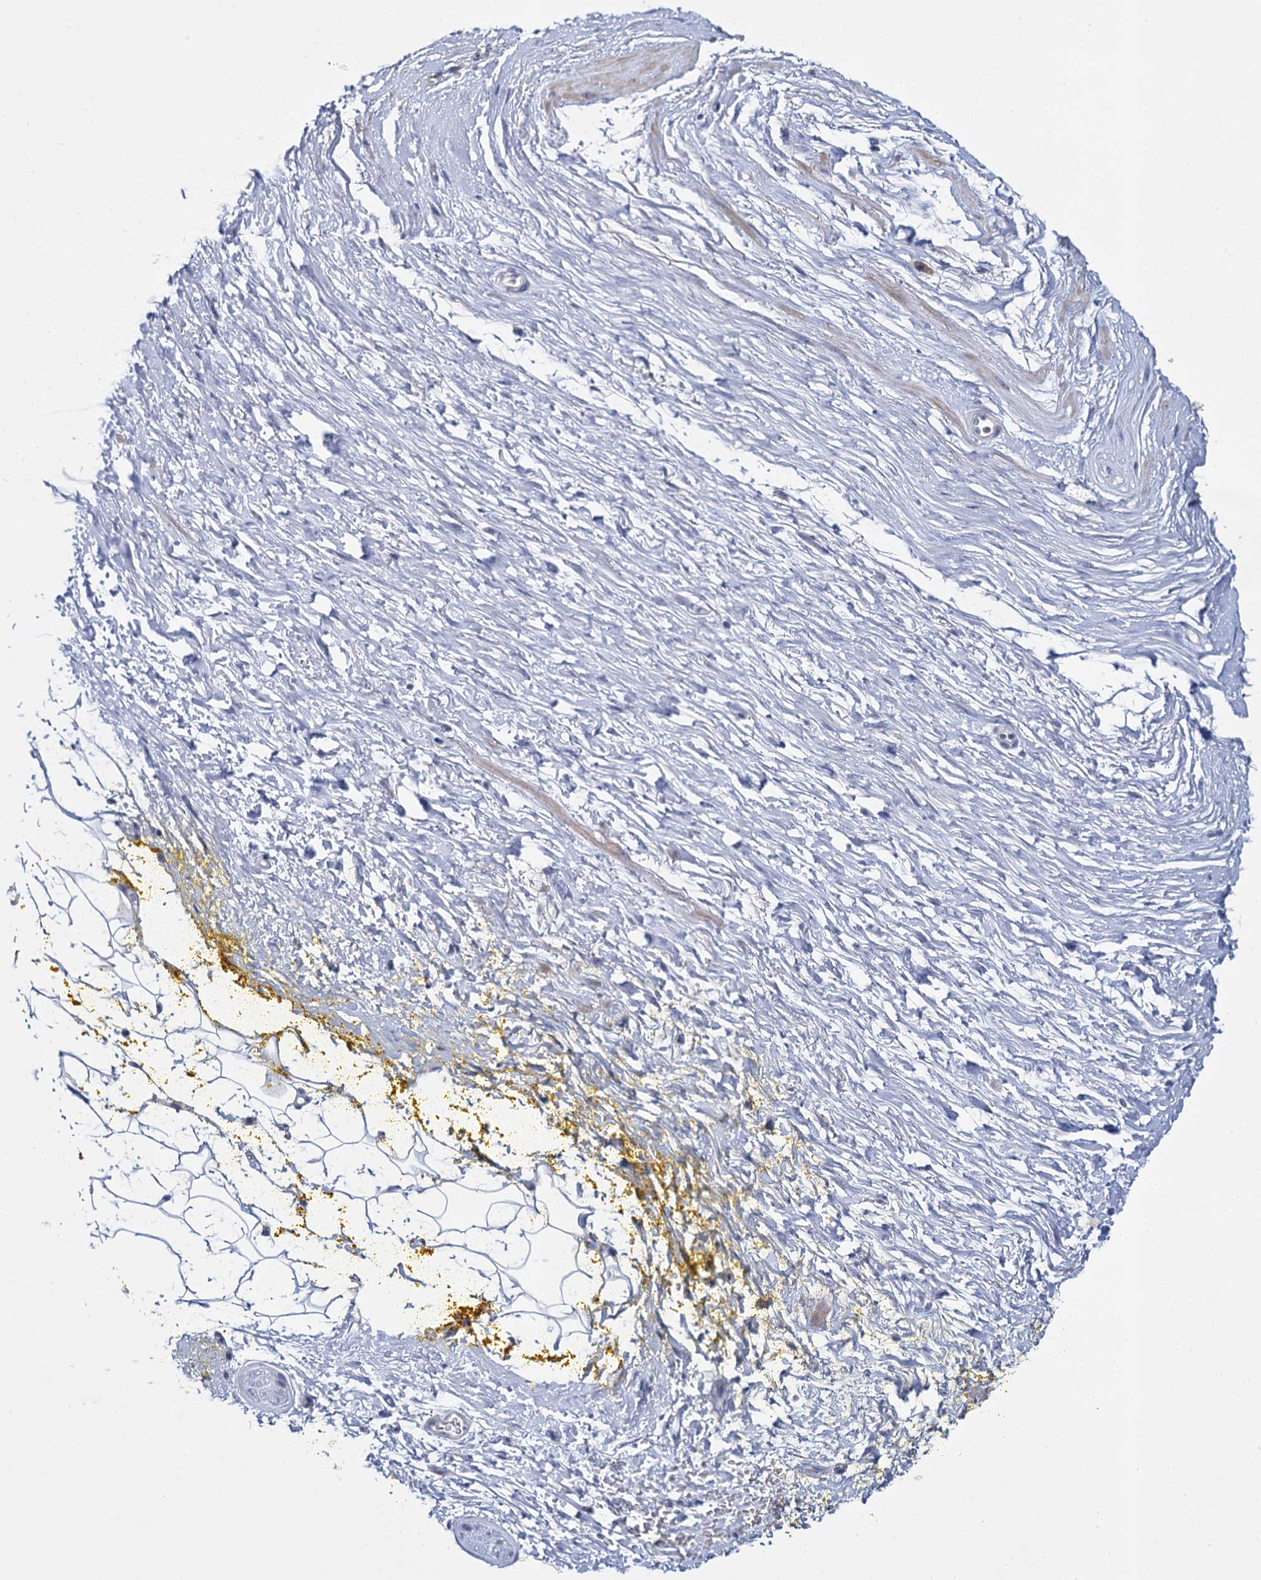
{"staining": {"intensity": "negative", "quantity": "none", "location": "none"}, "tissue": "adipose tissue", "cell_type": "Adipocytes", "image_type": "normal", "snomed": [{"axis": "morphology", "description": "Normal tissue, NOS"}, {"axis": "morphology", "description": "Adenocarcinoma, Low grade"}, {"axis": "topography", "description": "Prostate"}, {"axis": "topography", "description": "Peripheral nerve tissue"}], "caption": "This is a micrograph of immunohistochemistry staining of normal adipose tissue, which shows no staining in adipocytes. (DAB immunohistochemistry, high magnification).", "gene": "SFN", "patient": {"sex": "male", "age": 63}}